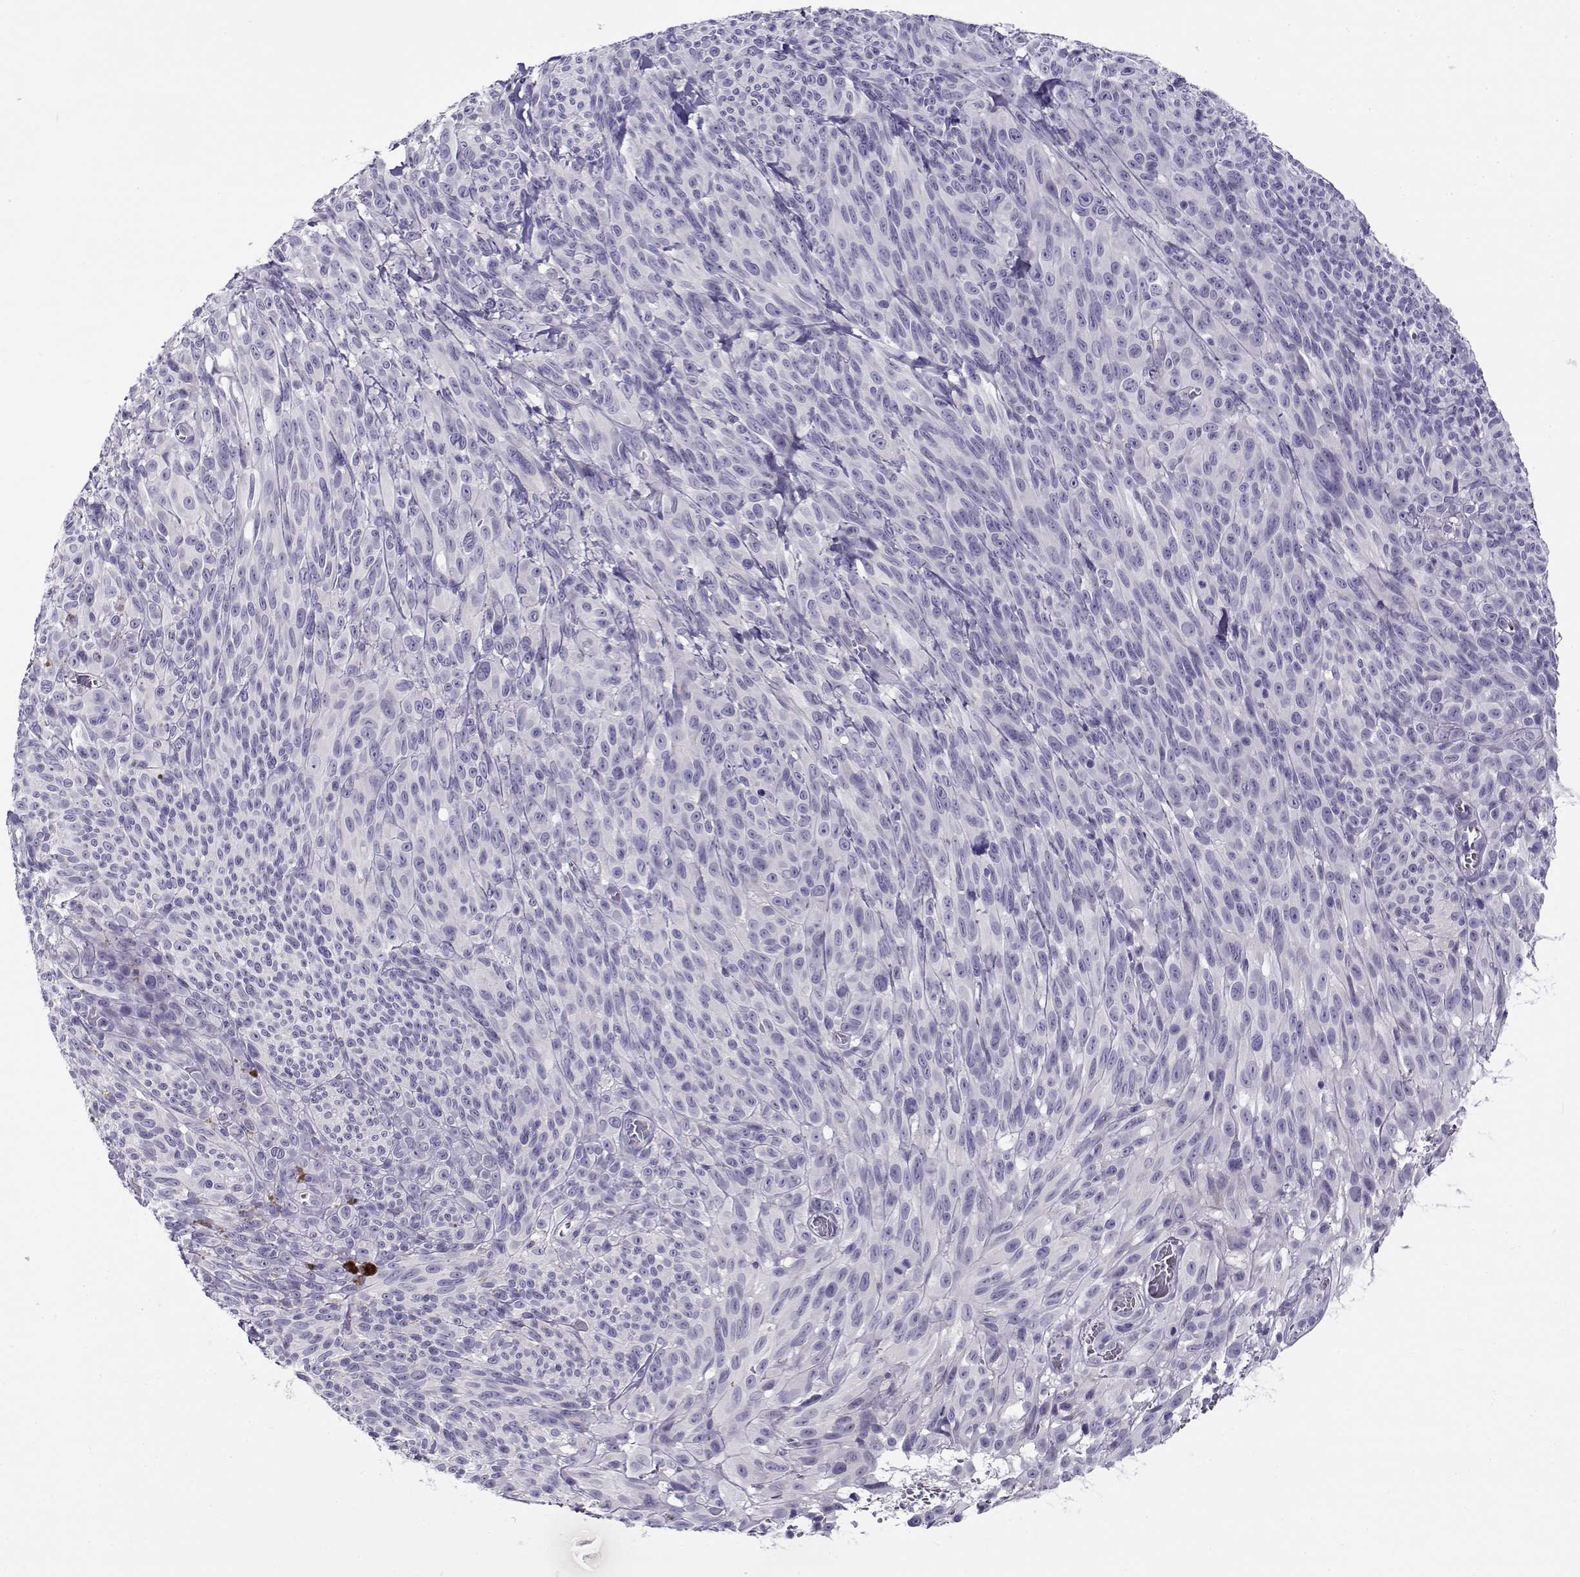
{"staining": {"intensity": "negative", "quantity": "none", "location": "none"}, "tissue": "melanoma", "cell_type": "Tumor cells", "image_type": "cancer", "snomed": [{"axis": "morphology", "description": "Malignant melanoma, NOS"}, {"axis": "topography", "description": "Skin"}], "caption": "IHC histopathology image of neoplastic tissue: human malignant melanoma stained with DAB (3,3'-diaminobenzidine) exhibits no significant protein positivity in tumor cells.", "gene": "FEZF1", "patient": {"sex": "male", "age": 83}}